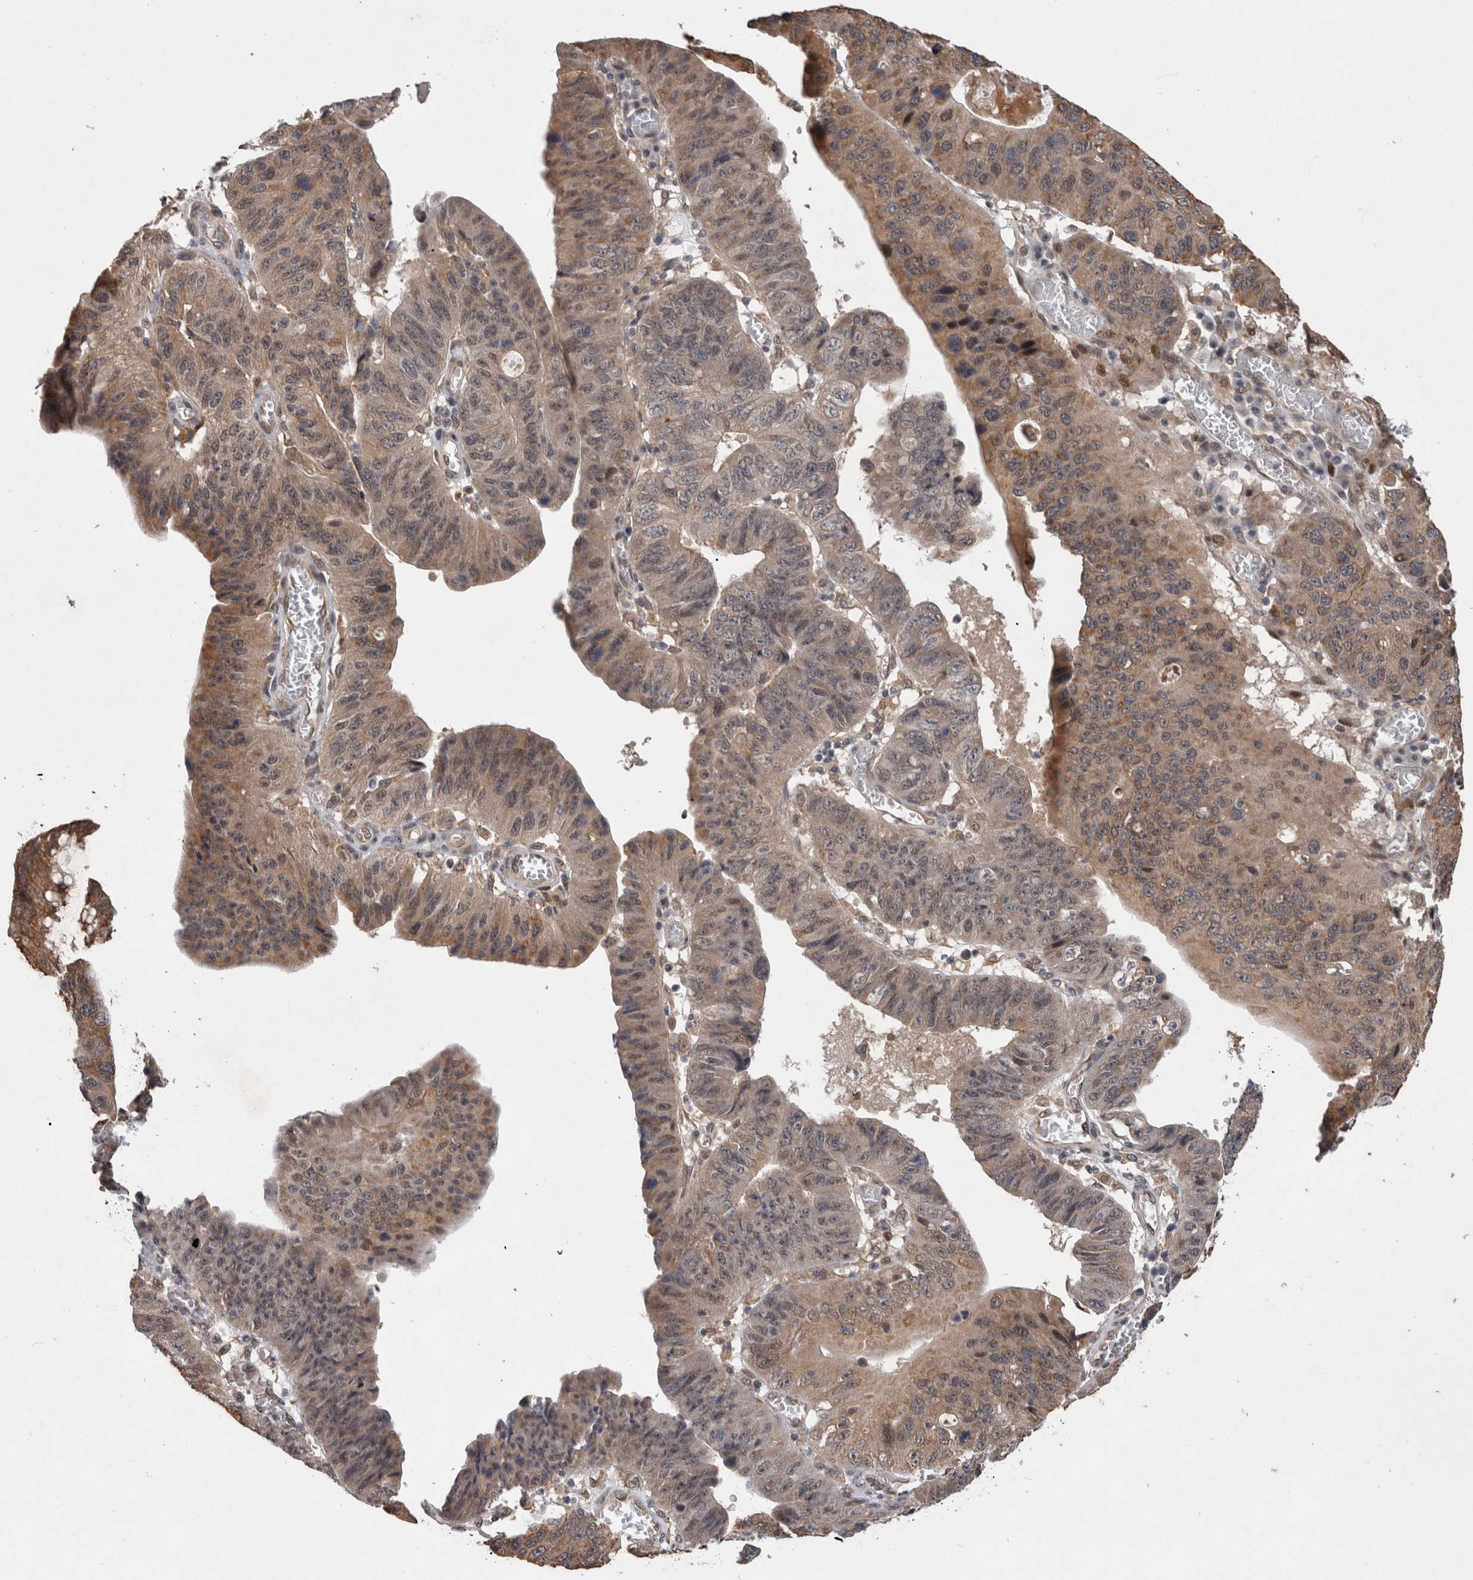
{"staining": {"intensity": "weak", "quantity": ">75%", "location": "cytoplasmic/membranous"}, "tissue": "stomach cancer", "cell_type": "Tumor cells", "image_type": "cancer", "snomed": [{"axis": "morphology", "description": "Adenocarcinoma, NOS"}, {"axis": "topography", "description": "Stomach"}], "caption": "High-power microscopy captured an immunohistochemistry photomicrograph of stomach cancer (adenocarcinoma), revealing weak cytoplasmic/membranous expression in approximately >75% of tumor cells. (DAB (3,3'-diaminobenzidine) IHC, brown staining for protein, blue staining for nuclei).", "gene": "GIMAP6", "patient": {"sex": "male", "age": 59}}